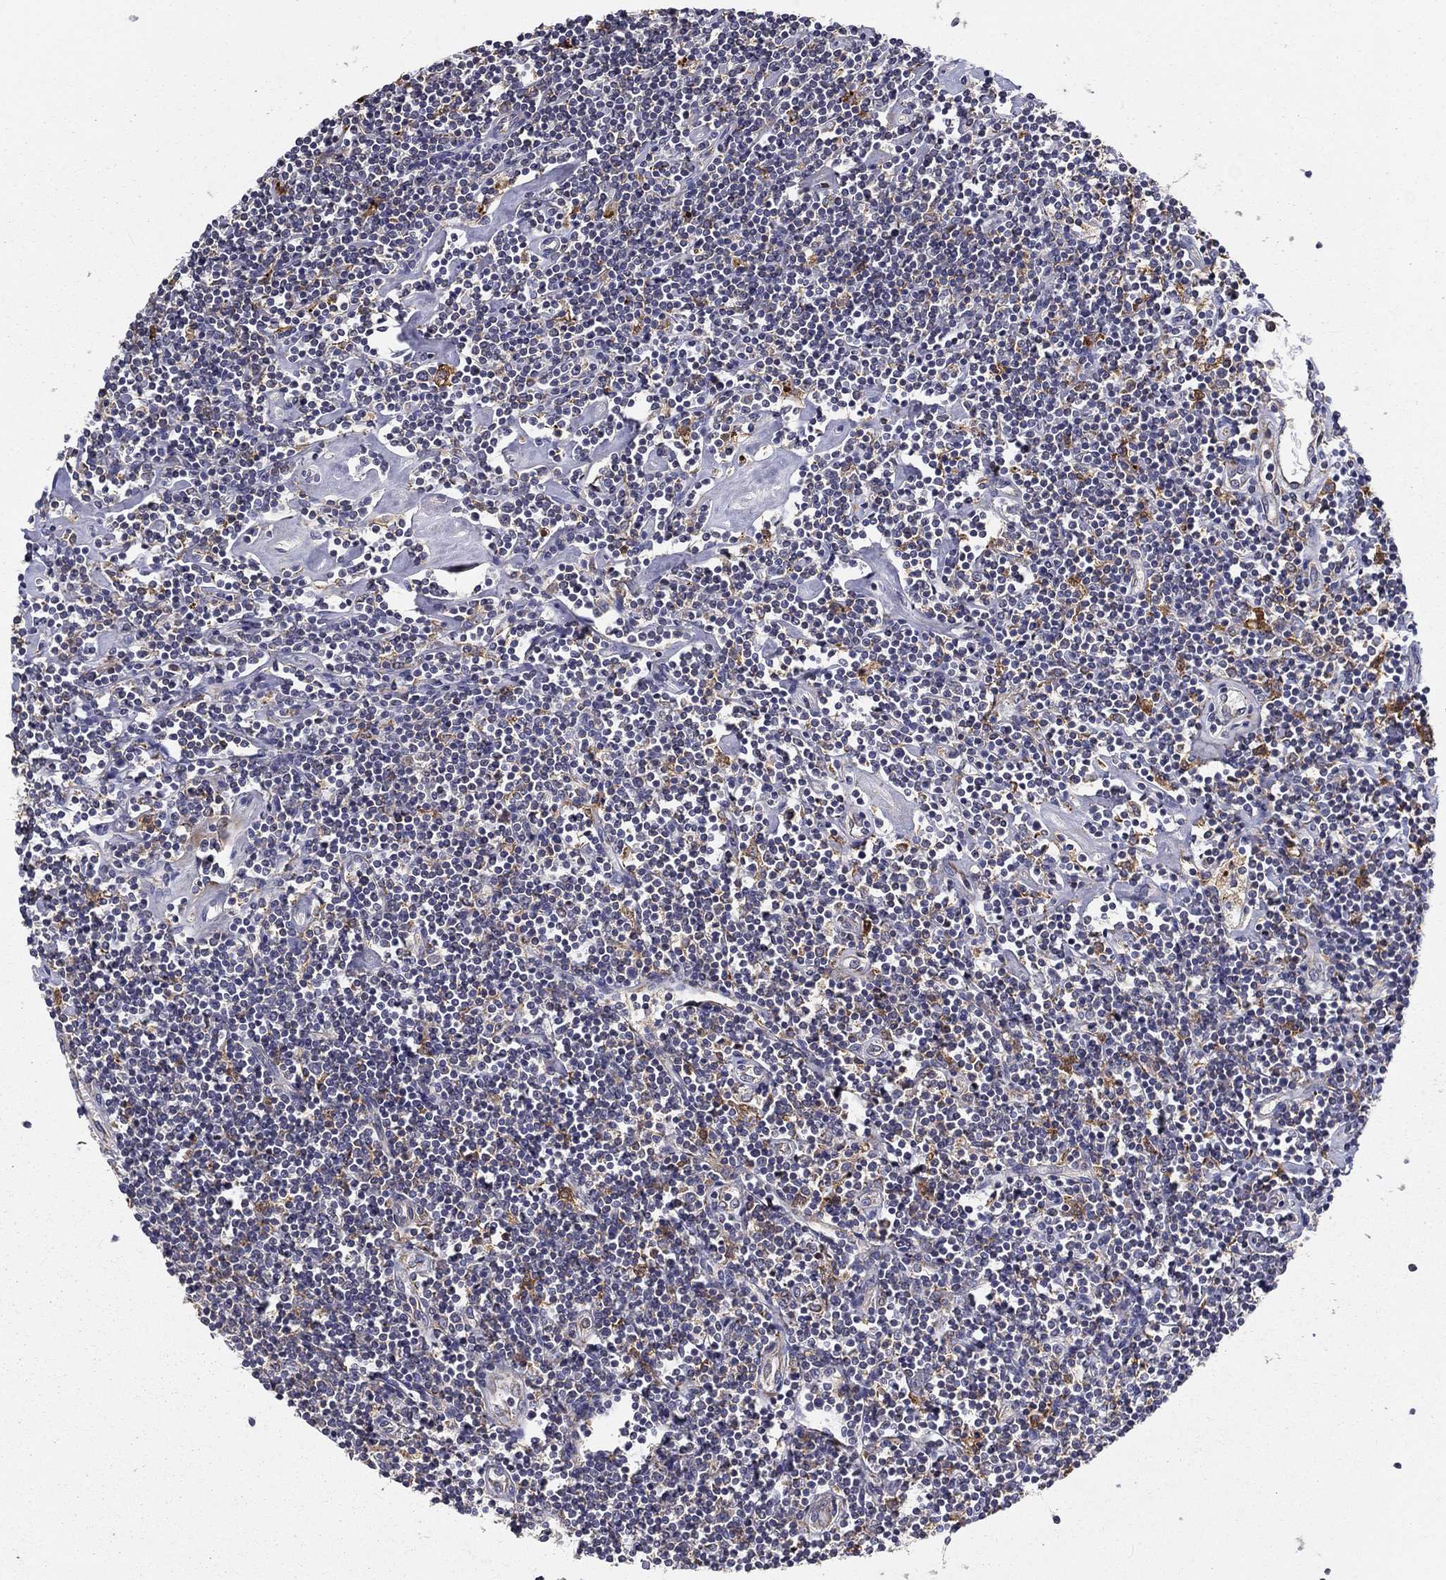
{"staining": {"intensity": "negative", "quantity": "none", "location": "none"}, "tissue": "lymphoma", "cell_type": "Tumor cells", "image_type": "cancer", "snomed": [{"axis": "morphology", "description": "Hodgkin's disease, NOS"}, {"axis": "topography", "description": "Lymph node"}], "caption": "An image of human lymphoma is negative for staining in tumor cells.", "gene": "ALDH4A1", "patient": {"sex": "male", "age": 40}}